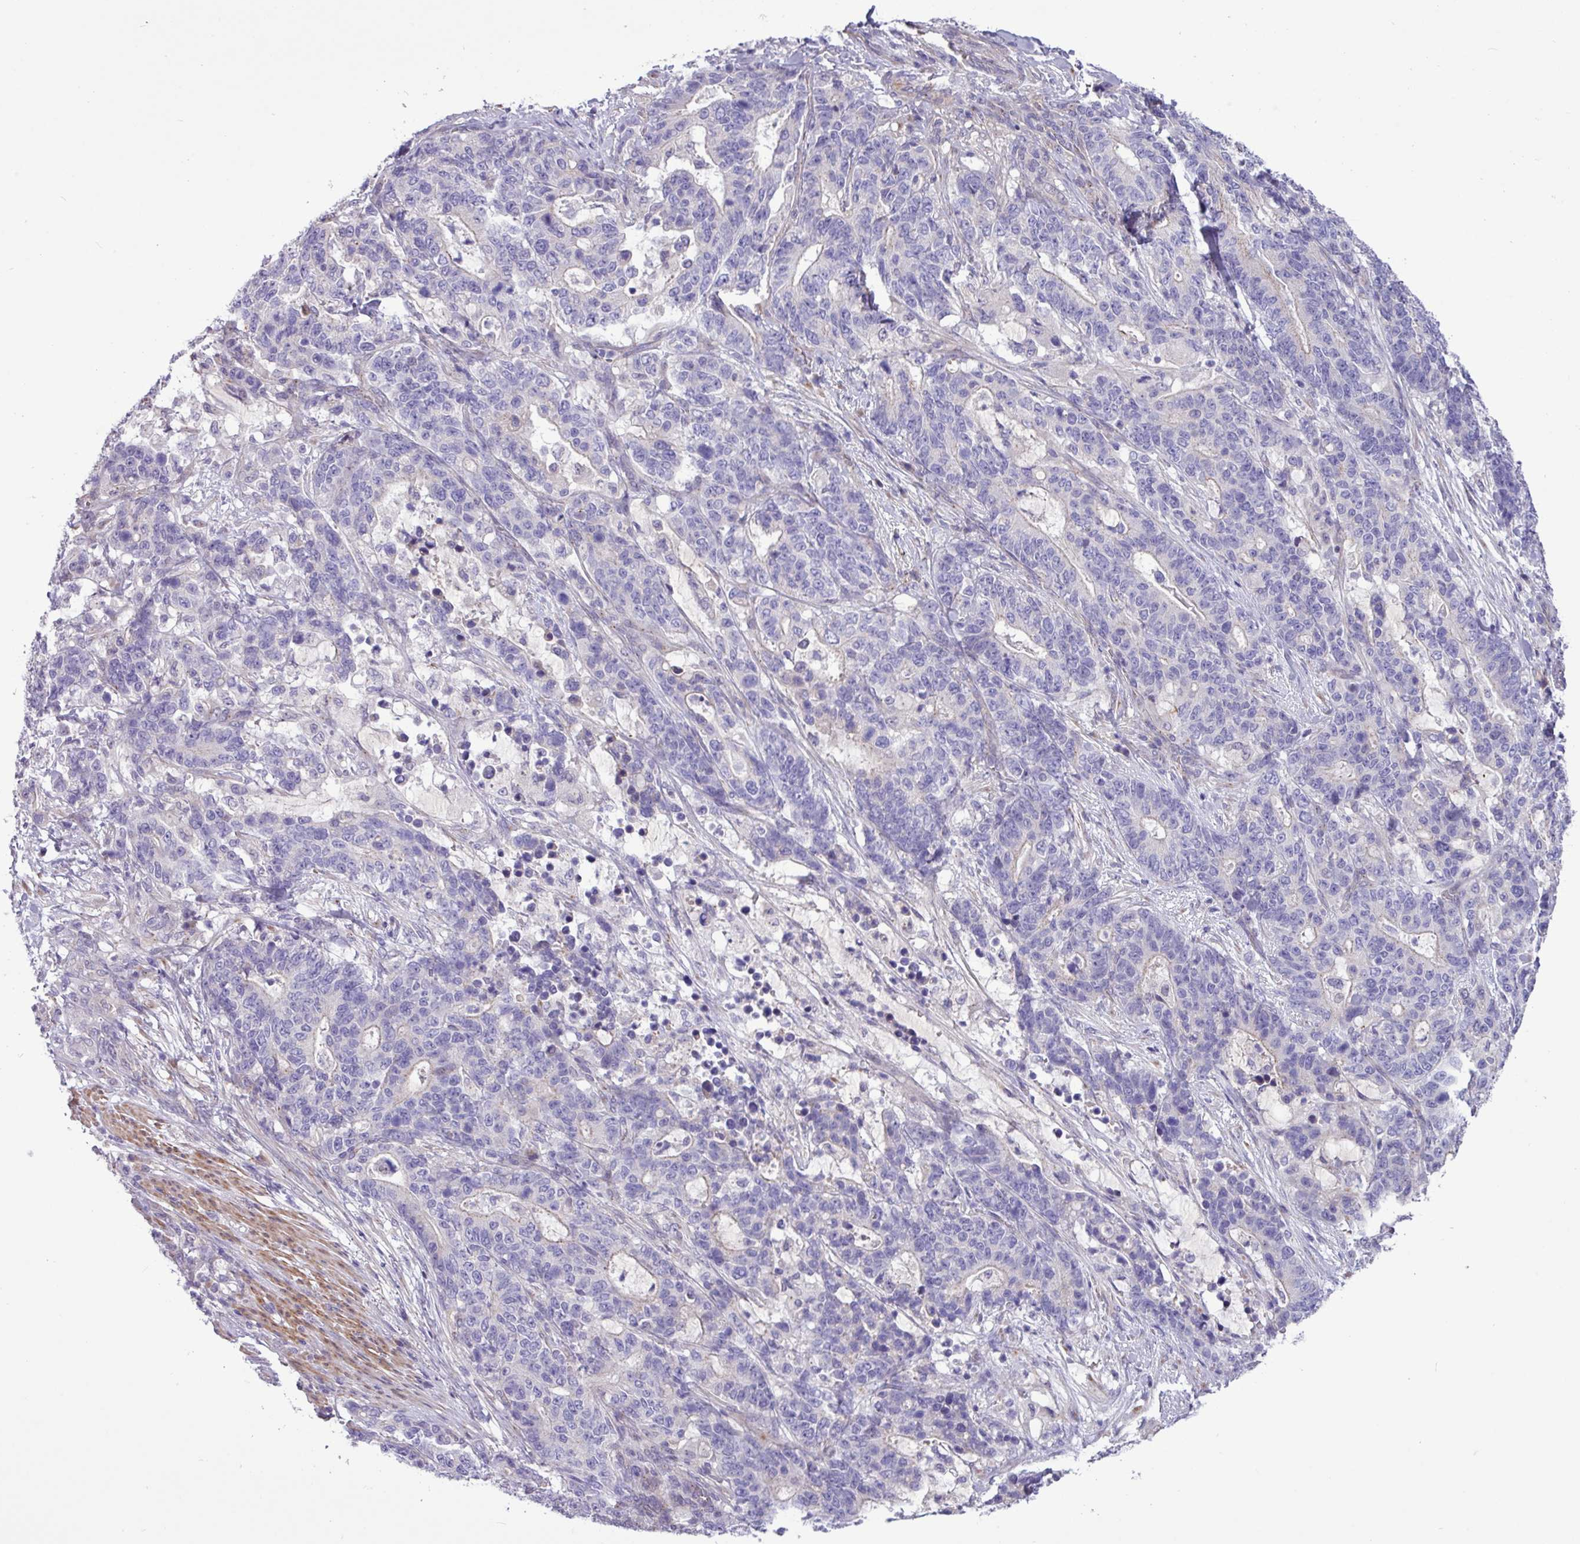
{"staining": {"intensity": "negative", "quantity": "none", "location": "none"}, "tissue": "stomach cancer", "cell_type": "Tumor cells", "image_type": "cancer", "snomed": [{"axis": "morphology", "description": "Normal tissue, NOS"}, {"axis": "morphology", "description": "Adenocarcinoma, NOS"}, {"axis": "topography", "description": "Stomach"}], "caption": "Human stomach adenocarcinoma stained for a protein using immunohistochemistry exhibits no staining in tumor cells.", "gene": "SPINK8", "patient": {"sex": "female", "age": 64}}